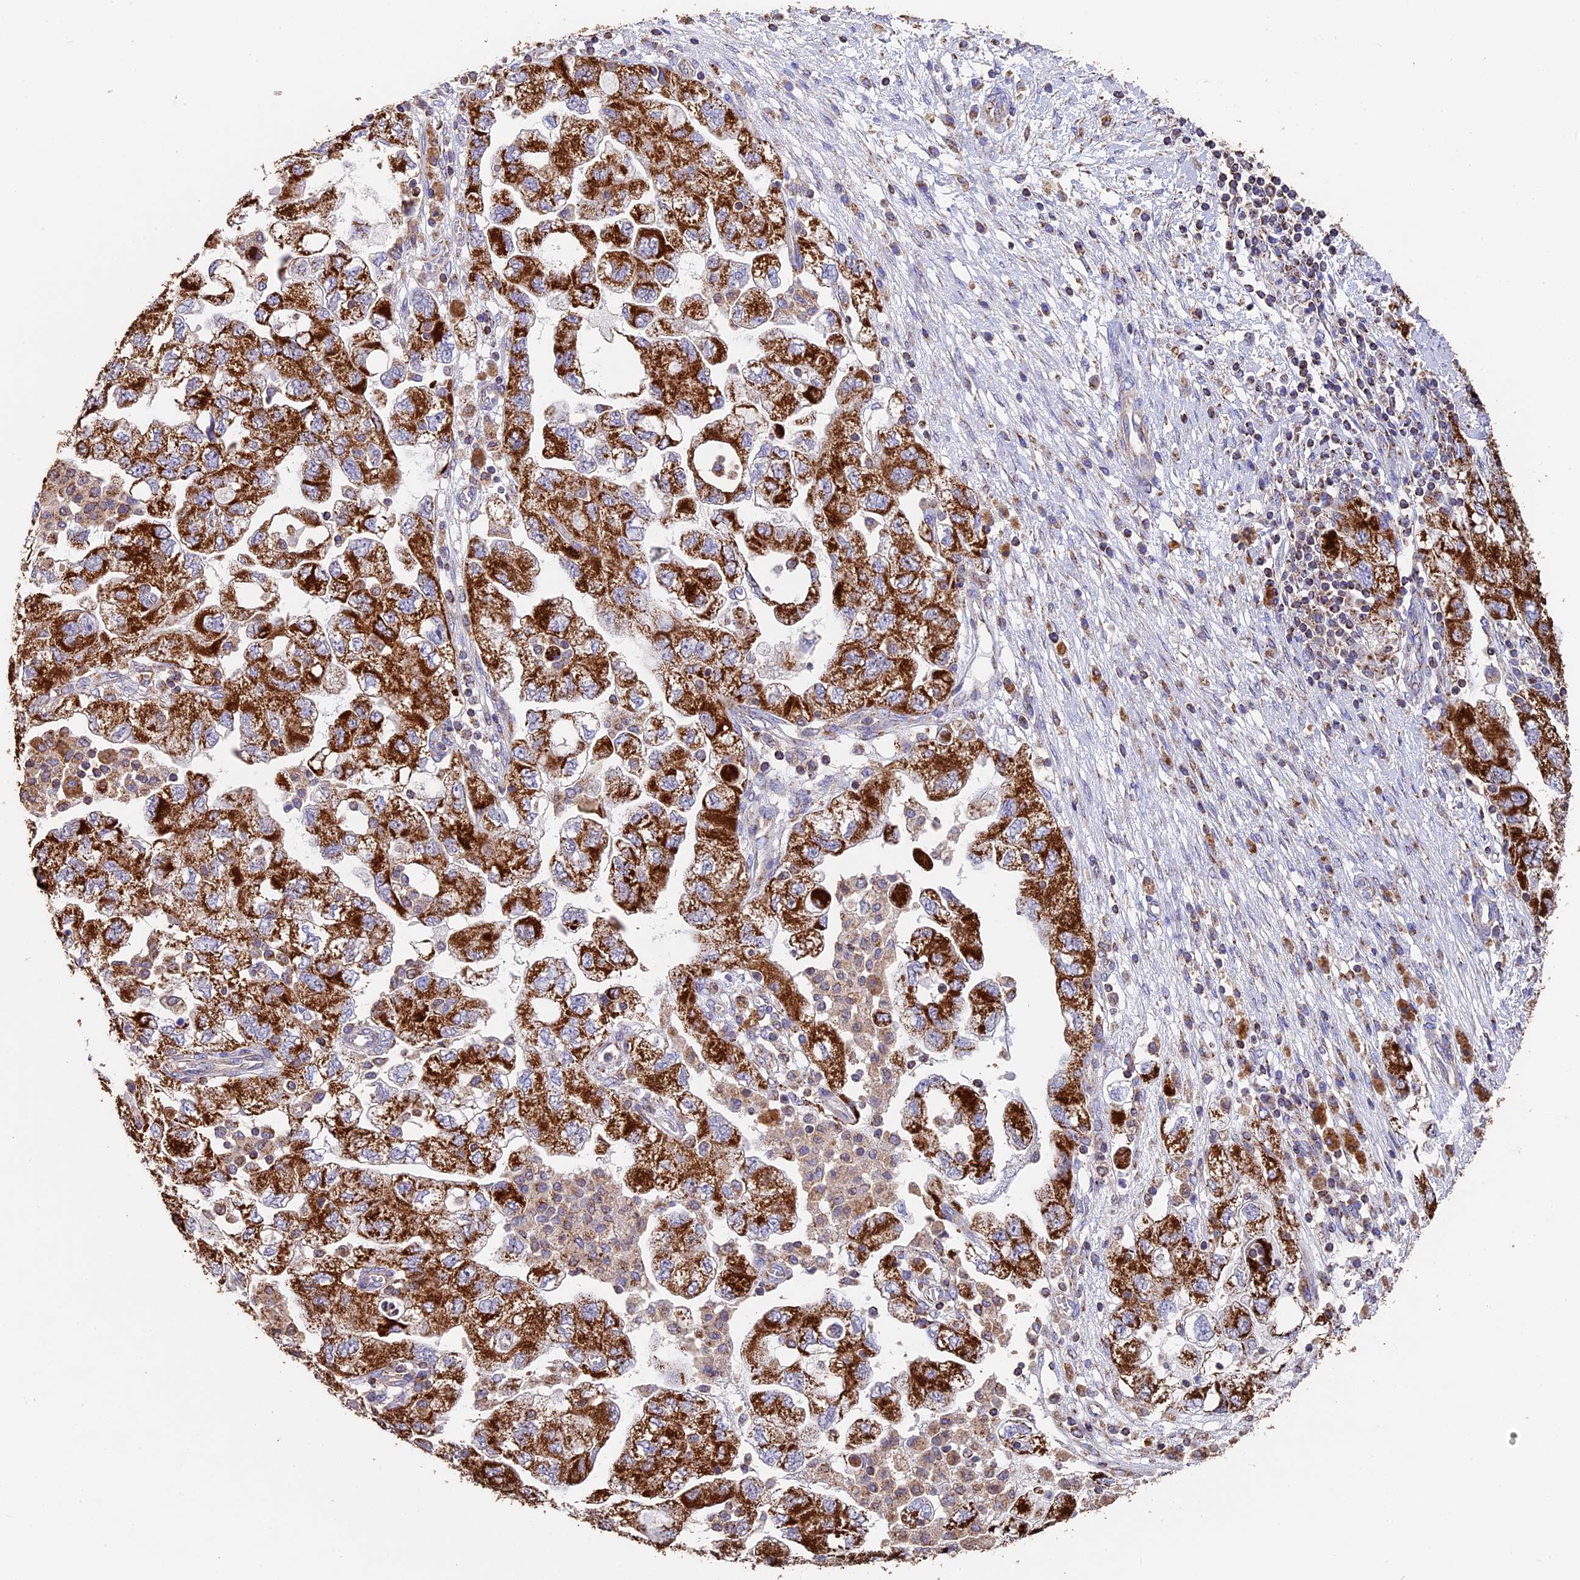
{"staining": {"intensity": "strong", "quantity": ">75%", "location": "cytoplasmic/membranous"}, "tissue": "ovarian cancer", "cell_type": "Tumor cells", "image_type": "cancer", "snomed": [{"axis": "morphology", "description": "Carcinoma, NOS"}, {"axis": "morphology", "description": "Cystadenocarcinoma, serous, NOS"}, {"axis": "topography", "description": "Ovary"}], "caption": "Immunohistochemistry (IHC) photomicrograph of neoplastic tissue: human ovarian cancer stained using IHC shows high levels of strong protein expression localized specifically in the cytoplasmic/membranous of tumor cells, appearing as a cytoplasmic/membranous brown color.", "gene": "ADAT1", "patient": {"sex": "female", "age": 69}}